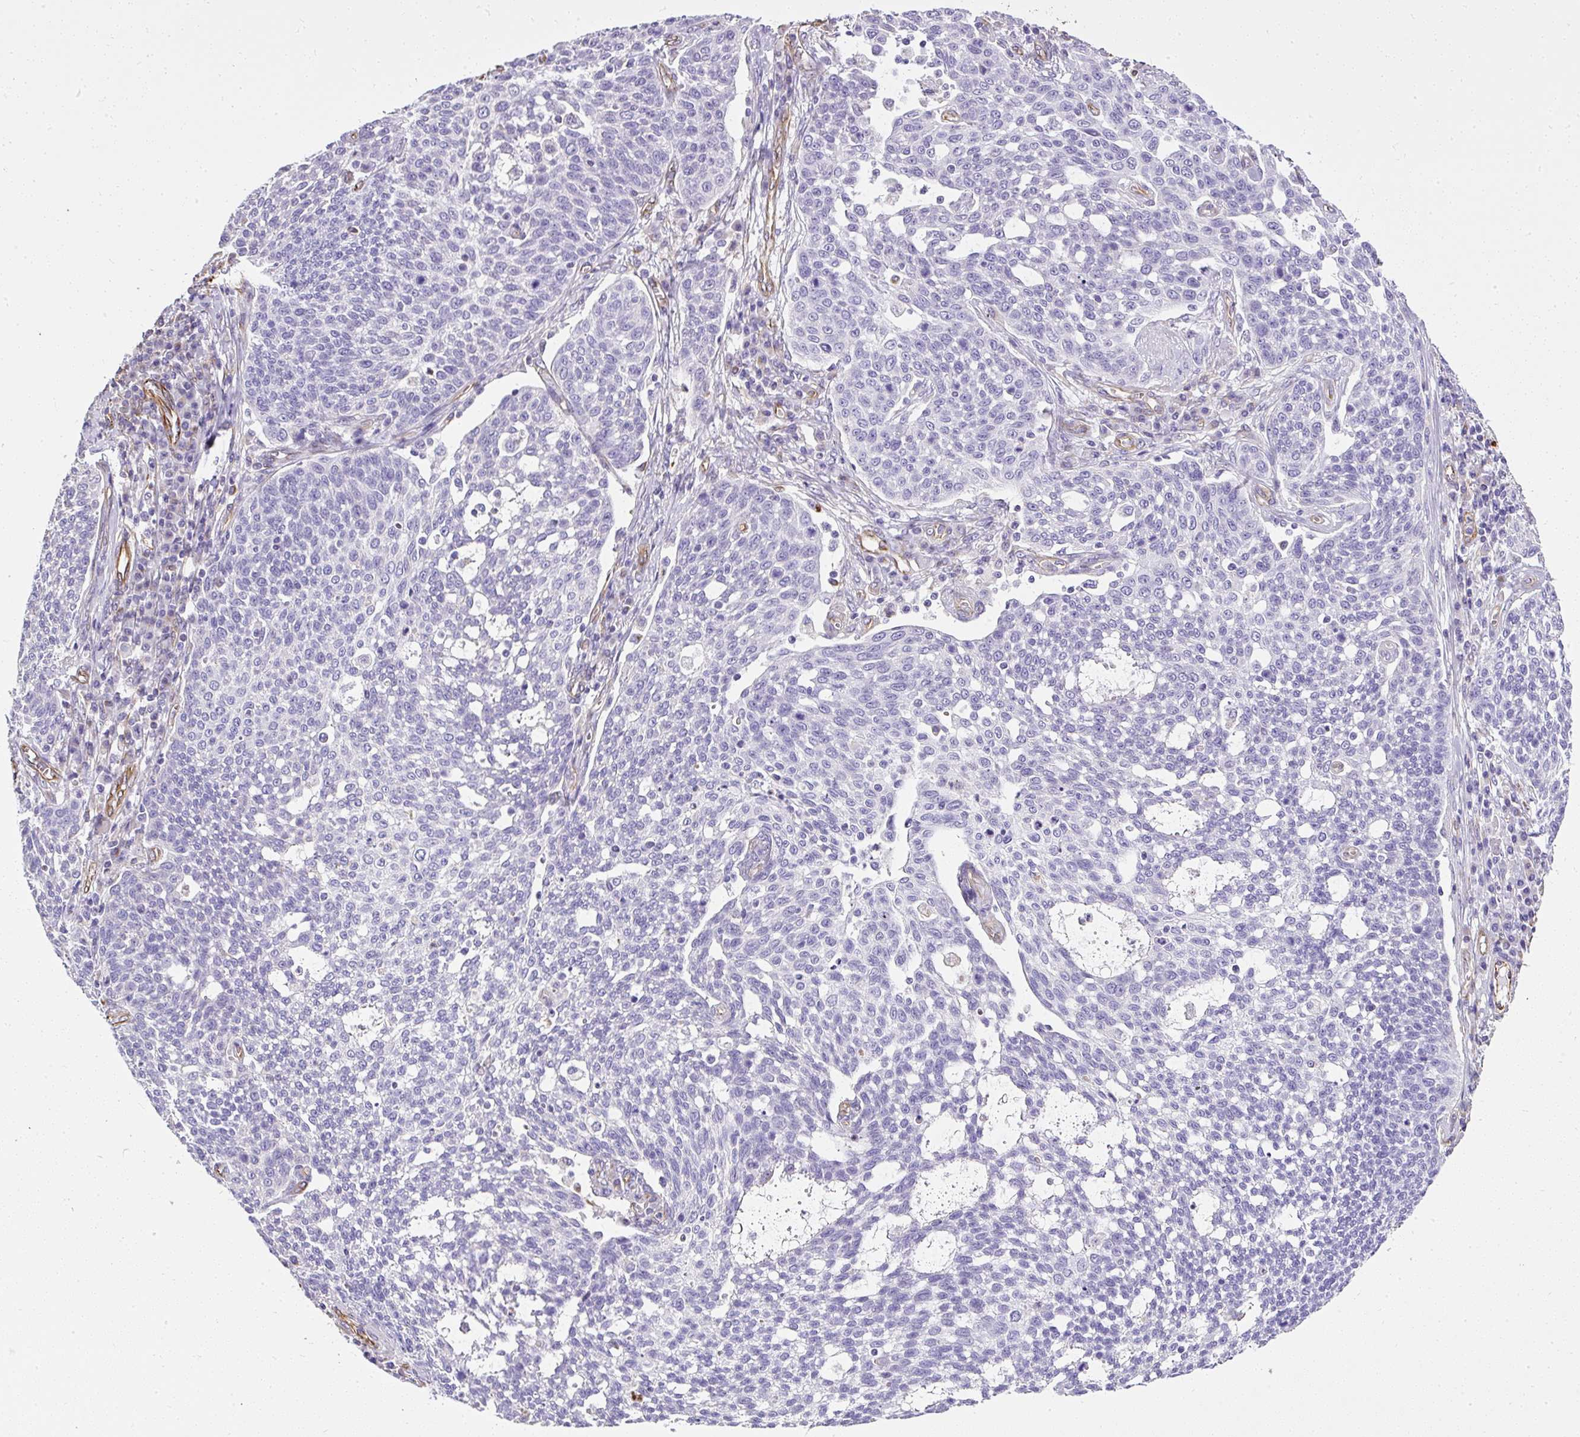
{"staining": {"intensity": "negative", "quantity": "none", "location": "none"}, "tissue": "cervical cancer", "cell_type": "Tumor cells", "image_type": "cancer", "snomed": [{"axis": "morphology", "description": "Squamous cell carcinoma, NOS"}, {"axis": "topography", "description": "Cervix"}], "caption": "Immunohistochemical staining of human cervical squamous cell carcinoma reveals no significant expression in tumor cells.", "gene": "PLS1", "patient": {"sex": "female", "age": 34}}